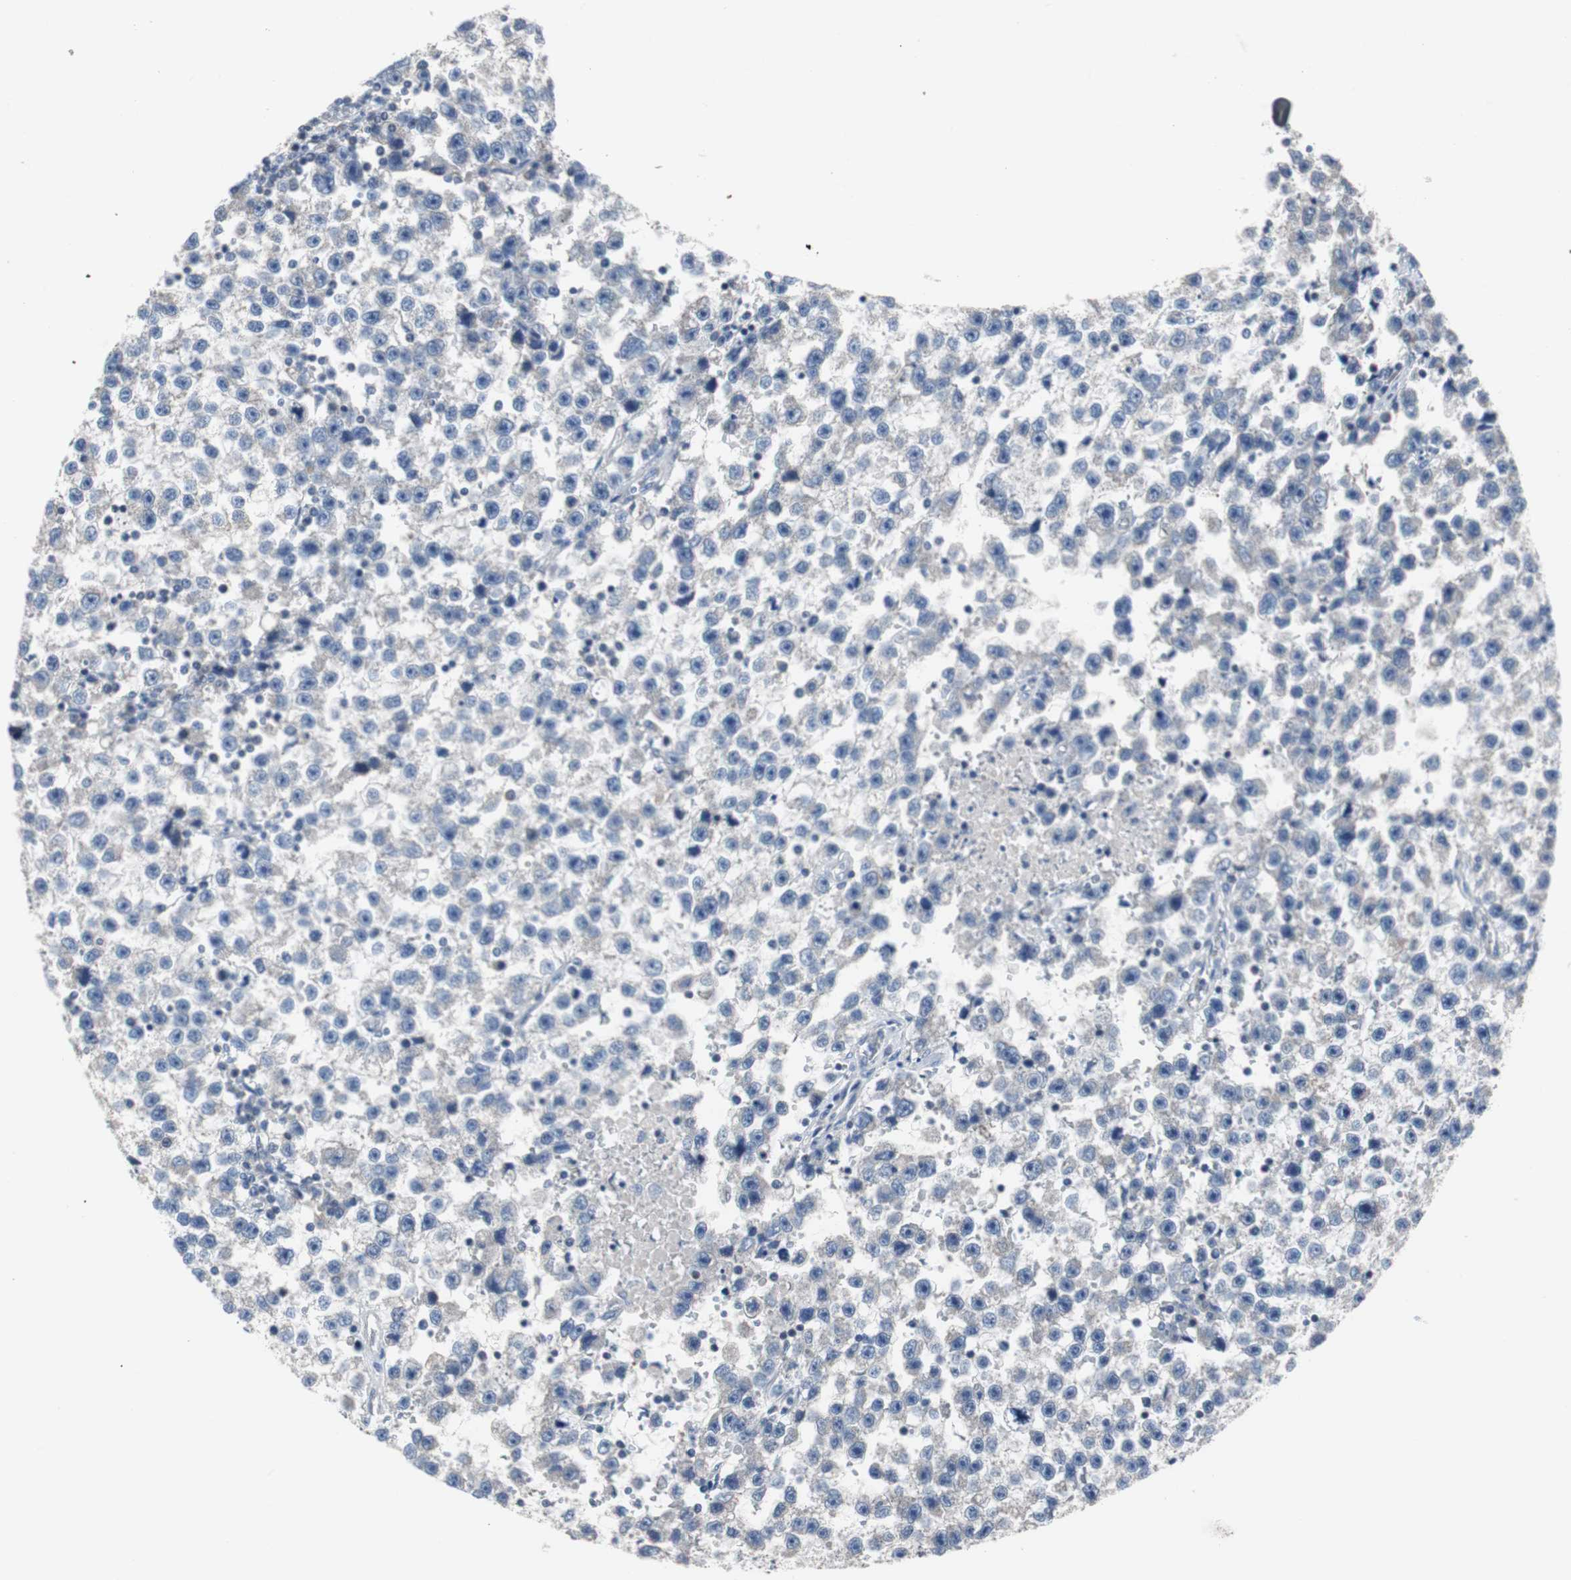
{"staining": {"intensity": "negative", "quantity": "none", "location": "none"}, "tissue": "testis cancer", "cell_type": "Tumor cells", "image_type": "cancer", "snomed": [{"axis": "morphology", "description": "Seminoma, NOS"}, {"axis": "topography", "description": "Testis"}], "caption": "High magnification brightfield microscopy of seminoma (testis) stained with DAB (brown) and counterstained with hematoxylin (blue): tumor cells show no significant staining.", "gene": "TP63", "patient": {"sex": "male", "age": 33}}